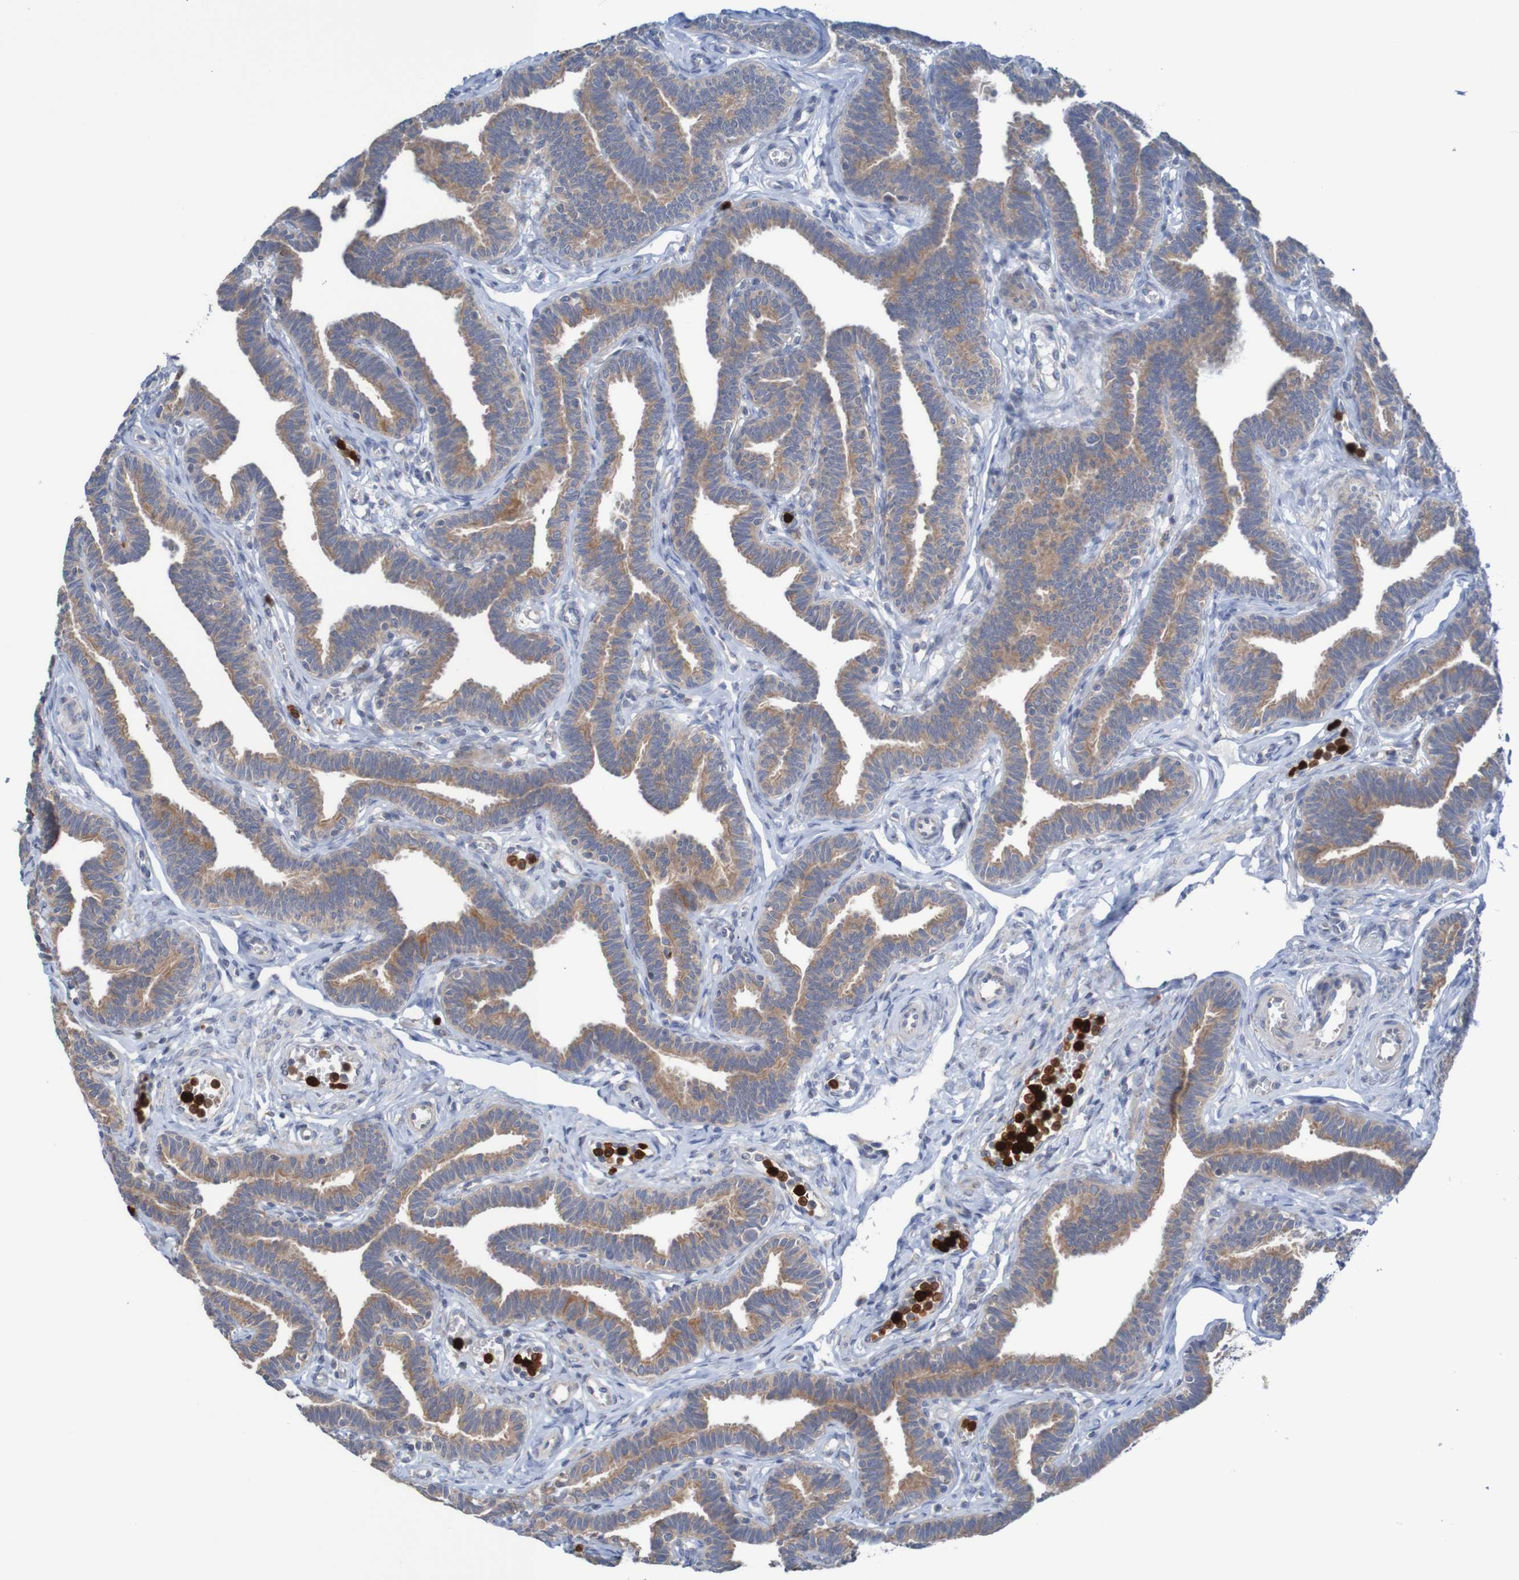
{"staining": {"intensity": "weak", "quantity": ">75%", "location": "cytoplasmic/membranous"}, "tissue": "fallopian tube", "cell_type": "Glandular cells", "image_type": "normal", "snomed": [{"axis": "morphology", "description": "Normal tissue, NOS"}, {"axis": "topography", "description": "Fallopian tube"}, {"axis": "topography", "description": "Ovary"}], "caption": "About >75% of glandular cells in normal human fallopian tube exhibit weak cytoplasmic/membranous protein staining as visualized by brown immunohistochemical staining.", "gene": "PARP4", "patient": {"sex": "female", "age": 23}}